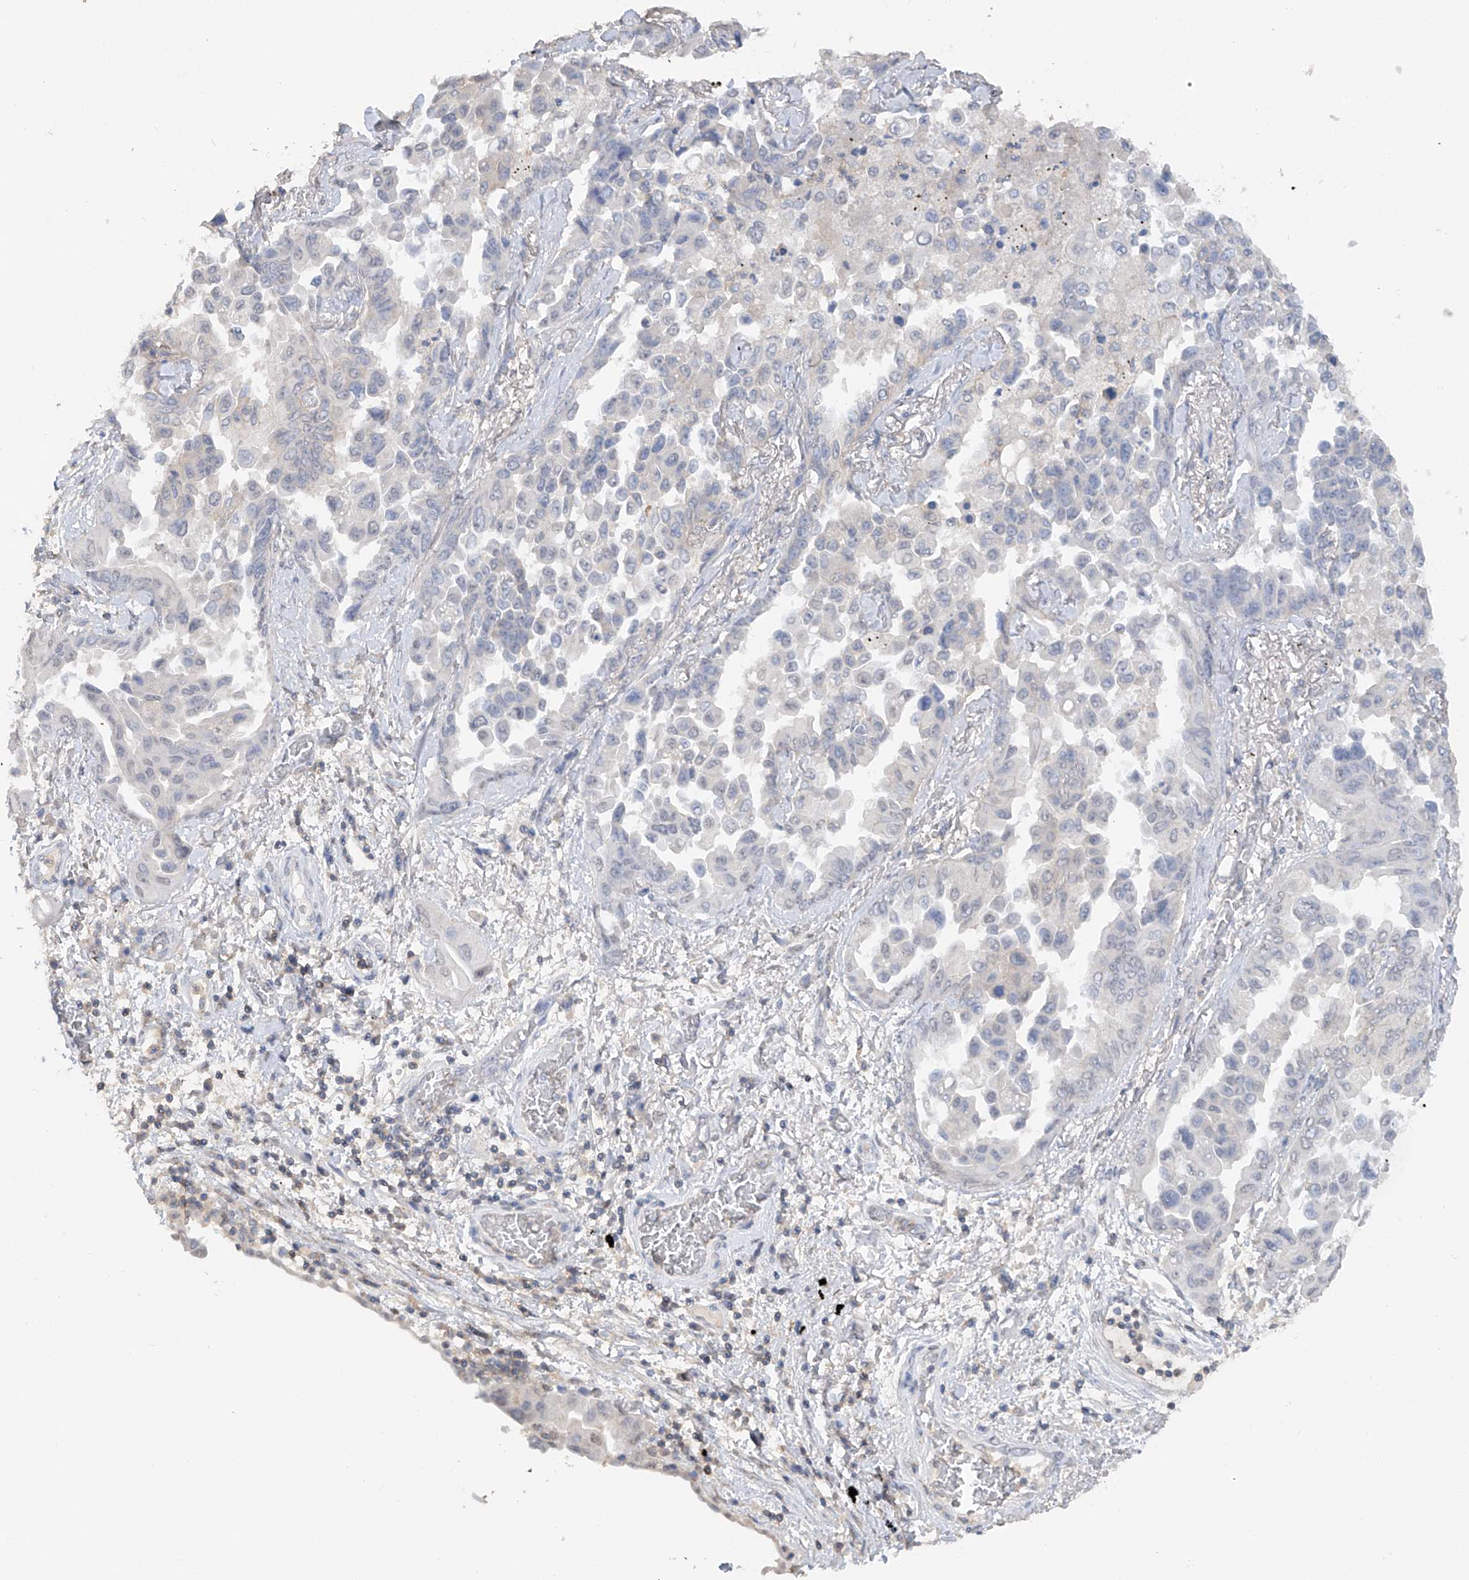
{"staining": {"intensity": "negative", "quantity": "none", "location": "none"}, "tissue": "lung cancer", "cell_type": "Tumor cells", "image_type": "cancer", "snomed": [{"axis": "morphology", "description": "Adenocarcinoma, NOS"}, {"axis": "topography", "description": "Lung"}], "caption": "DAB (3,3'-diaminobenzidine) immunohistochemical staining of adenocarcinoma (lung) reveals no significant staining in tumor cells. Brightfield microscopy of IHC stained with DAB (brown) and hematoxylin (blue), captured at high magnification.", "gene": "HAS3", "patient": {"sex": "female", "age": 67}}